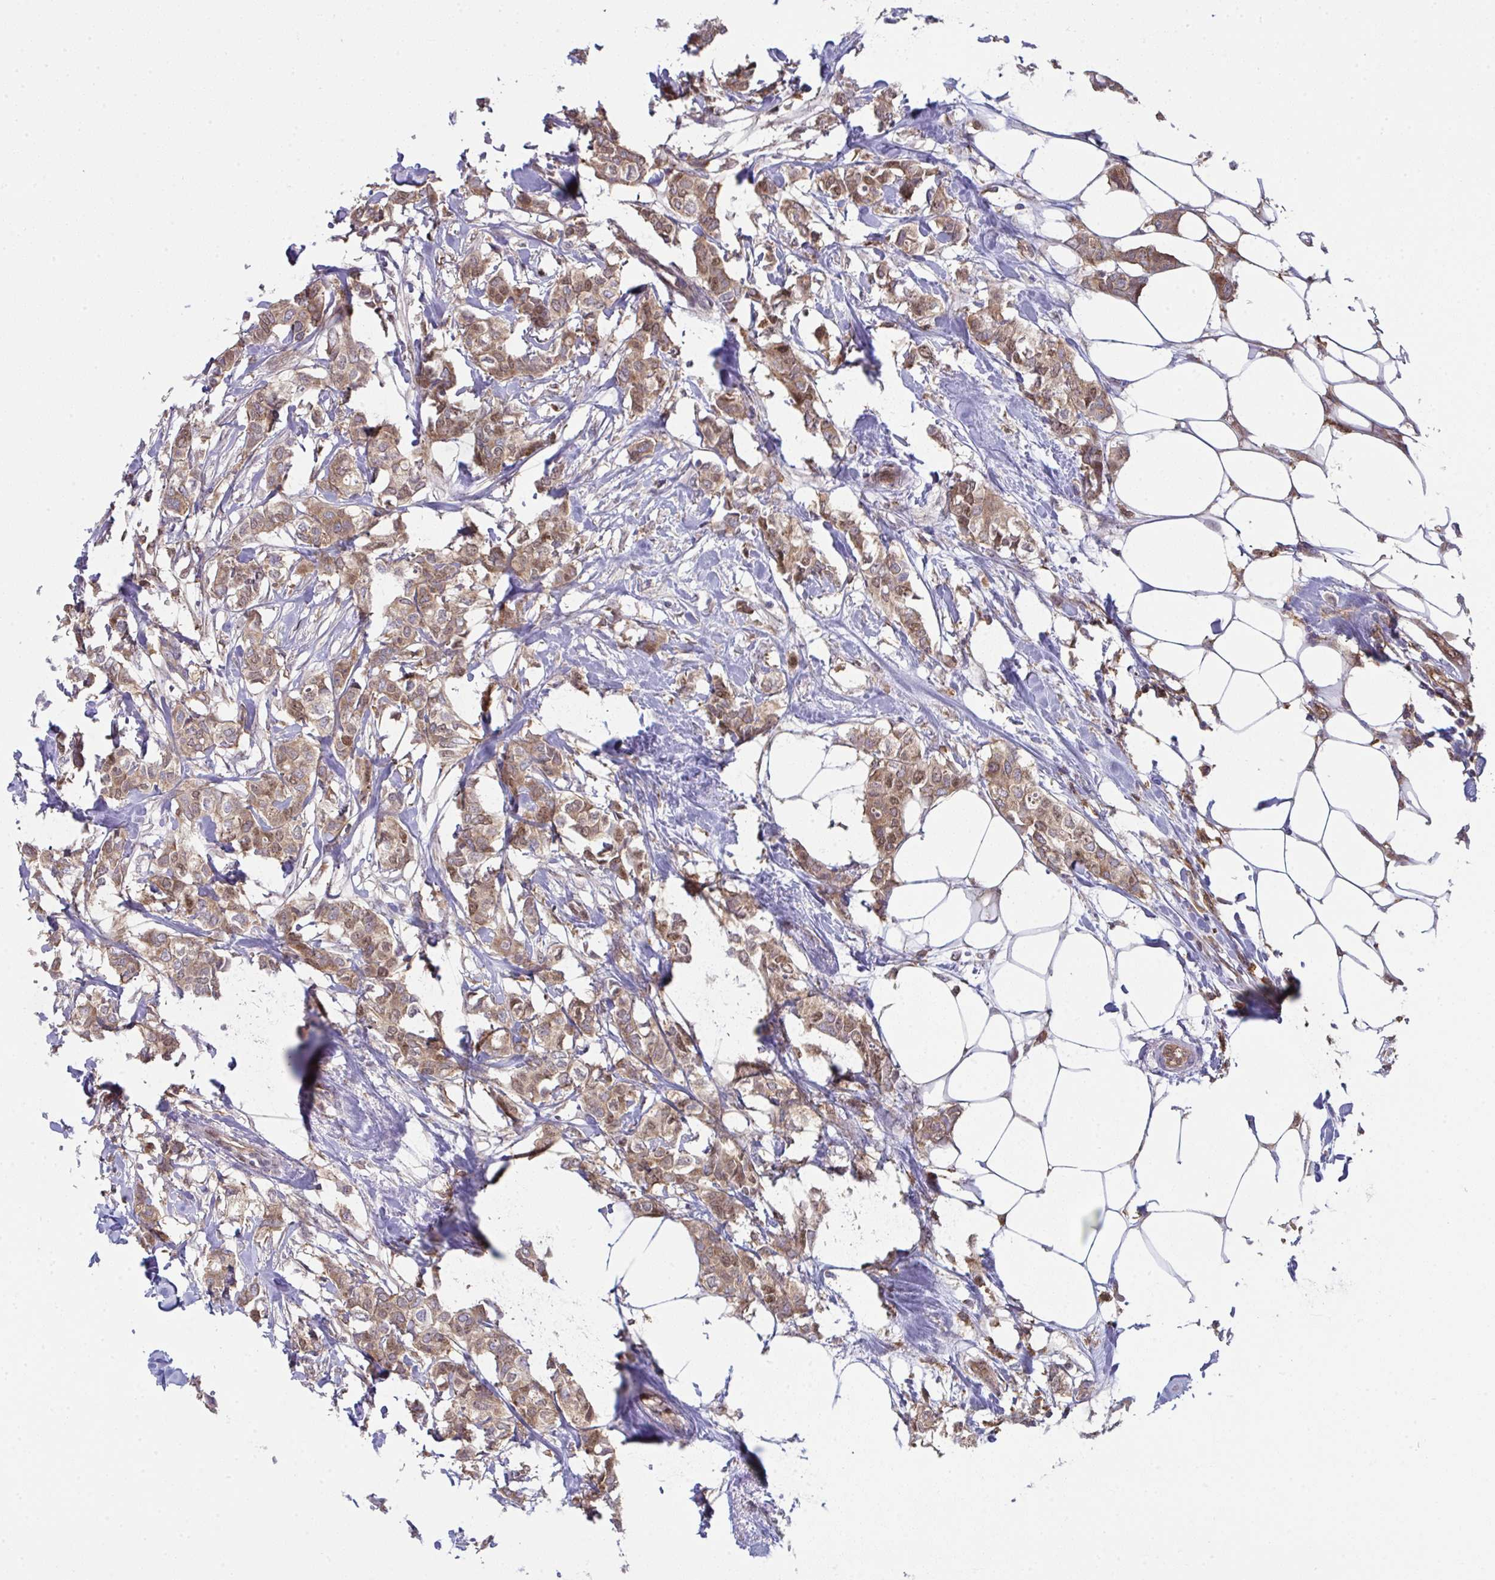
{"staining": {"intensity": "moderate", "quantity": ">75%", "location": "cytoplasmic/membranous,nuclear"}, "tissue": "breast cancer", "cell_type": "Tumor cells", "image_type": "cancer", "snomed": [{"axis": "morphology", "description": "Duct carcinoma"}, {"axis": "topography", "description": "Breast"}], "caption": "Immunohistochemistry staining of breast cancer (invasive ductal carcinoma), which shows medium levels of moderate cytoplasmic/membranous and nuclear staining in approximately >75% of tumor cells indicating moderate cytoplasmic/membranous and nuclear protein expression. The staining was performed using DAB (3,3'-diaminobenzidine) (brown) for protein detection and nuclei were counterstained in hematoxylin (blue).", "gene": "ALDH16A1", "patient": {"sex": "female", "age": 62}}